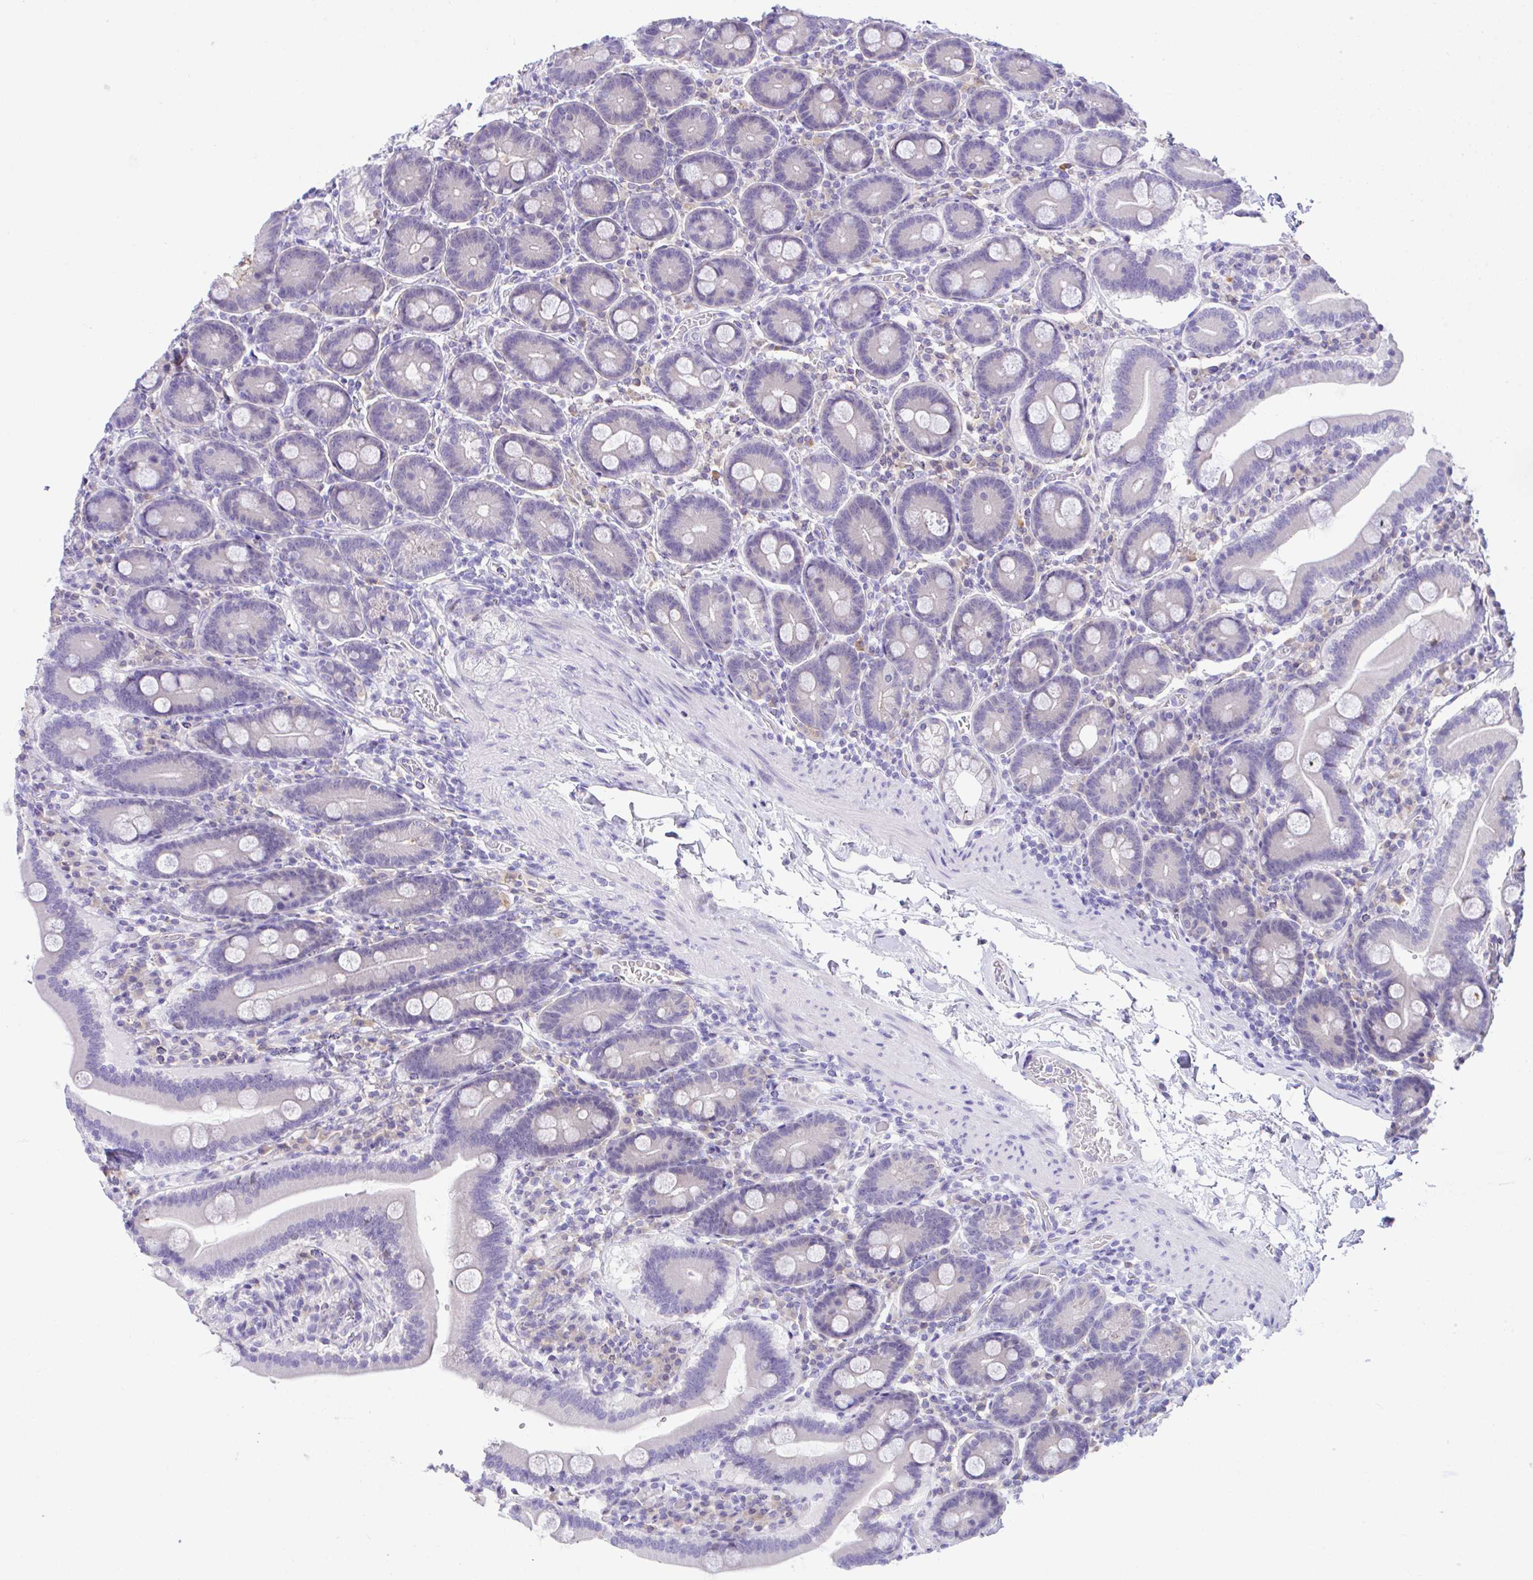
{"staining": {"intensity": "moderate", "quantity": "<25%", "location": "cytoplasmic/membranous"}, "tissue": "duodenum", "cell_type": "Glandular cells", "image_type": "normal", "snomed": [{"axis": "morphology", "description": "Normal tissue, NOS"}, {"axis": "topography", "description": "Duodenum"}], "caption": "A histopathology image of human duodenum stained for a protein demonstrates moderate cytoplasmic/membranous brown staining in glandular cells.", "gene": "HOXB4", "patient": {"sex": "male", "age": 55}}